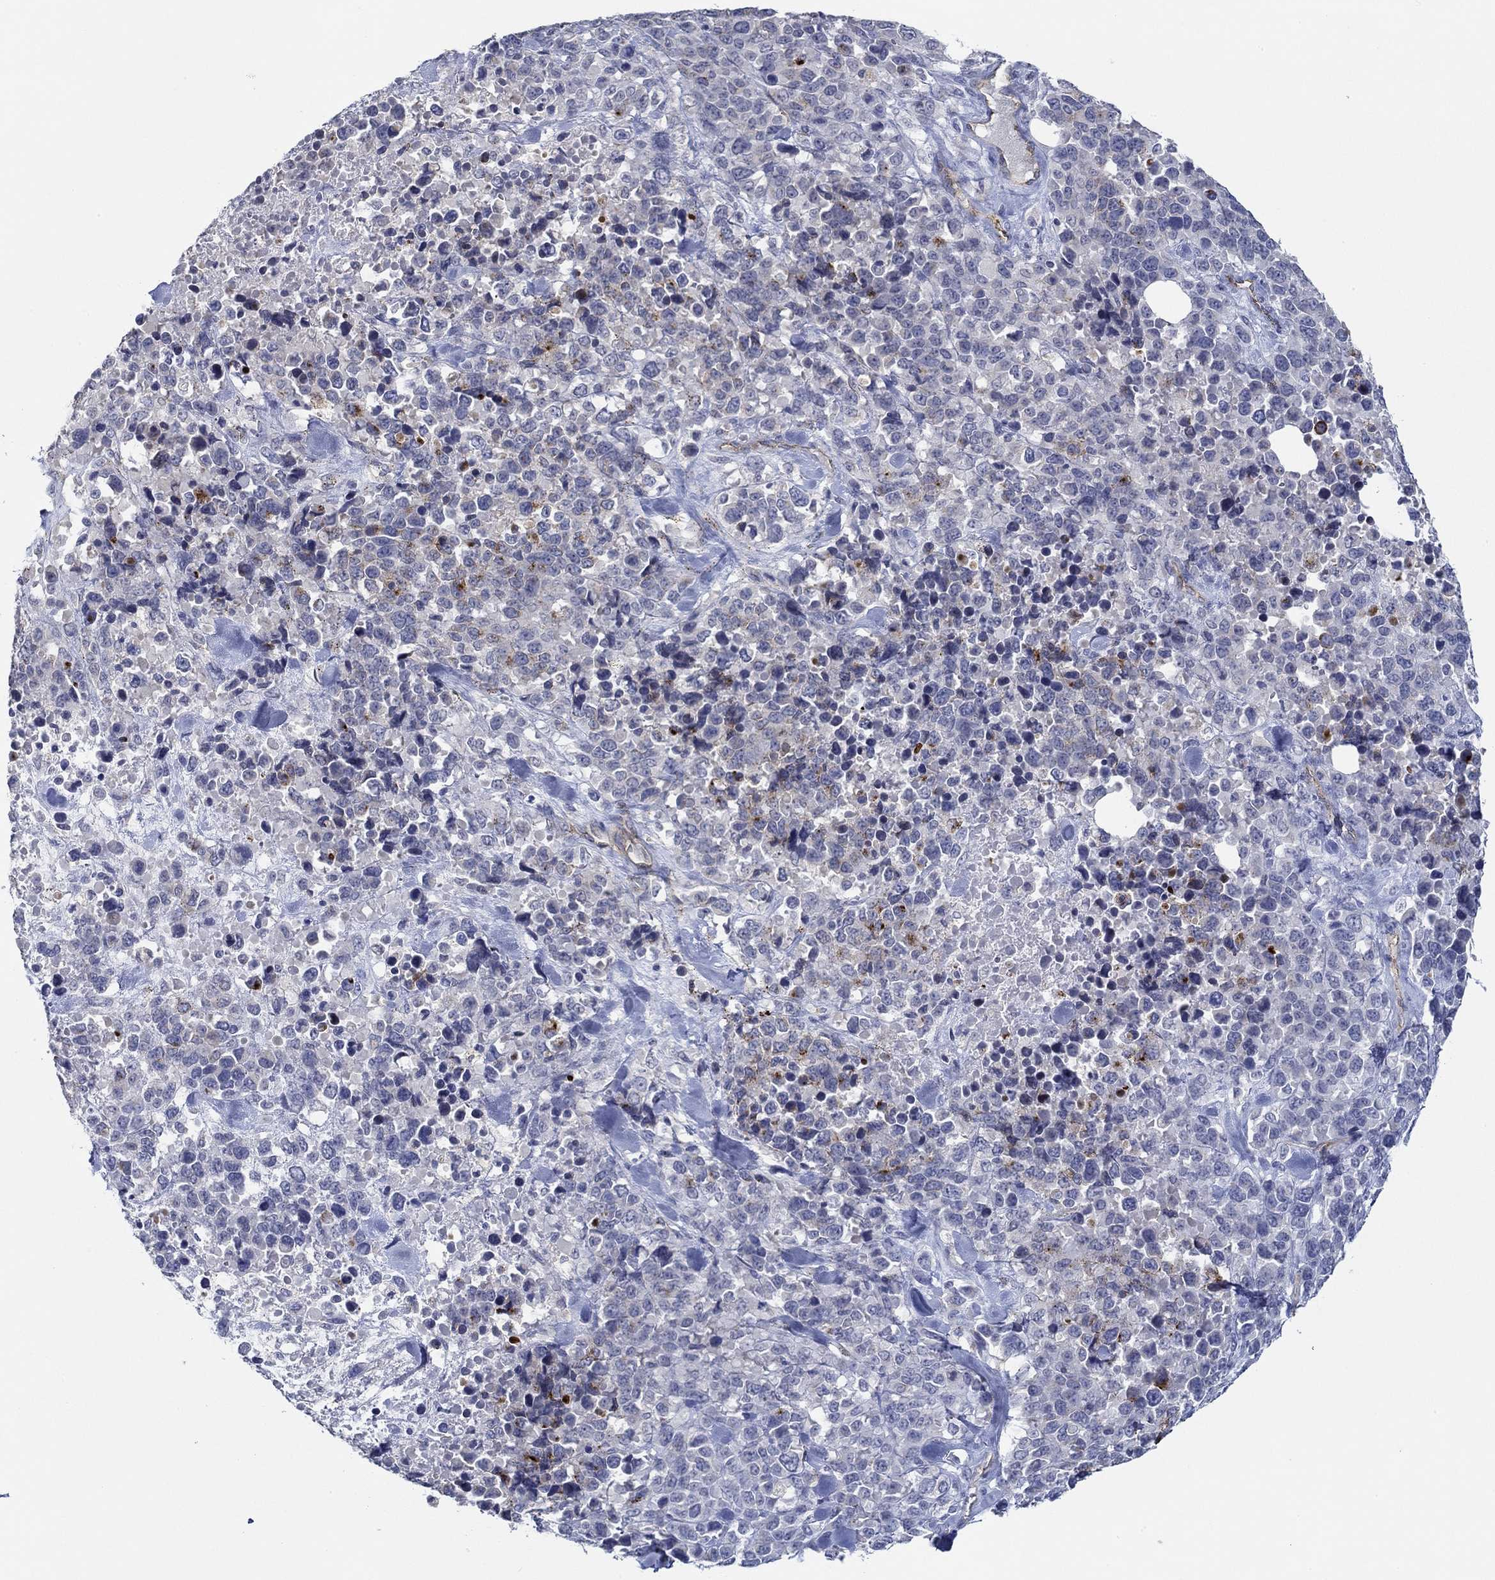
{"staining": {"intensity": "moderate", "quantity": "<25%", "location": "cytoplasmic/membranous"}, "tissue": "melanoma", "cell_type": "Tumor cells", "image_type": "cancer", "snomed": [{"axis": "morphology", "description": "Malignant melanoma, Metastatic site"}, {"axis": "topography", "description": "Skin"}], "caption": "Malignant melanoma (metastatic site) stained for a protein shows moderate cytoplasmic/membranous positivity in tumor cells.", "gene": "GJA5", "patient": {"sex": "male", "age": 84}}